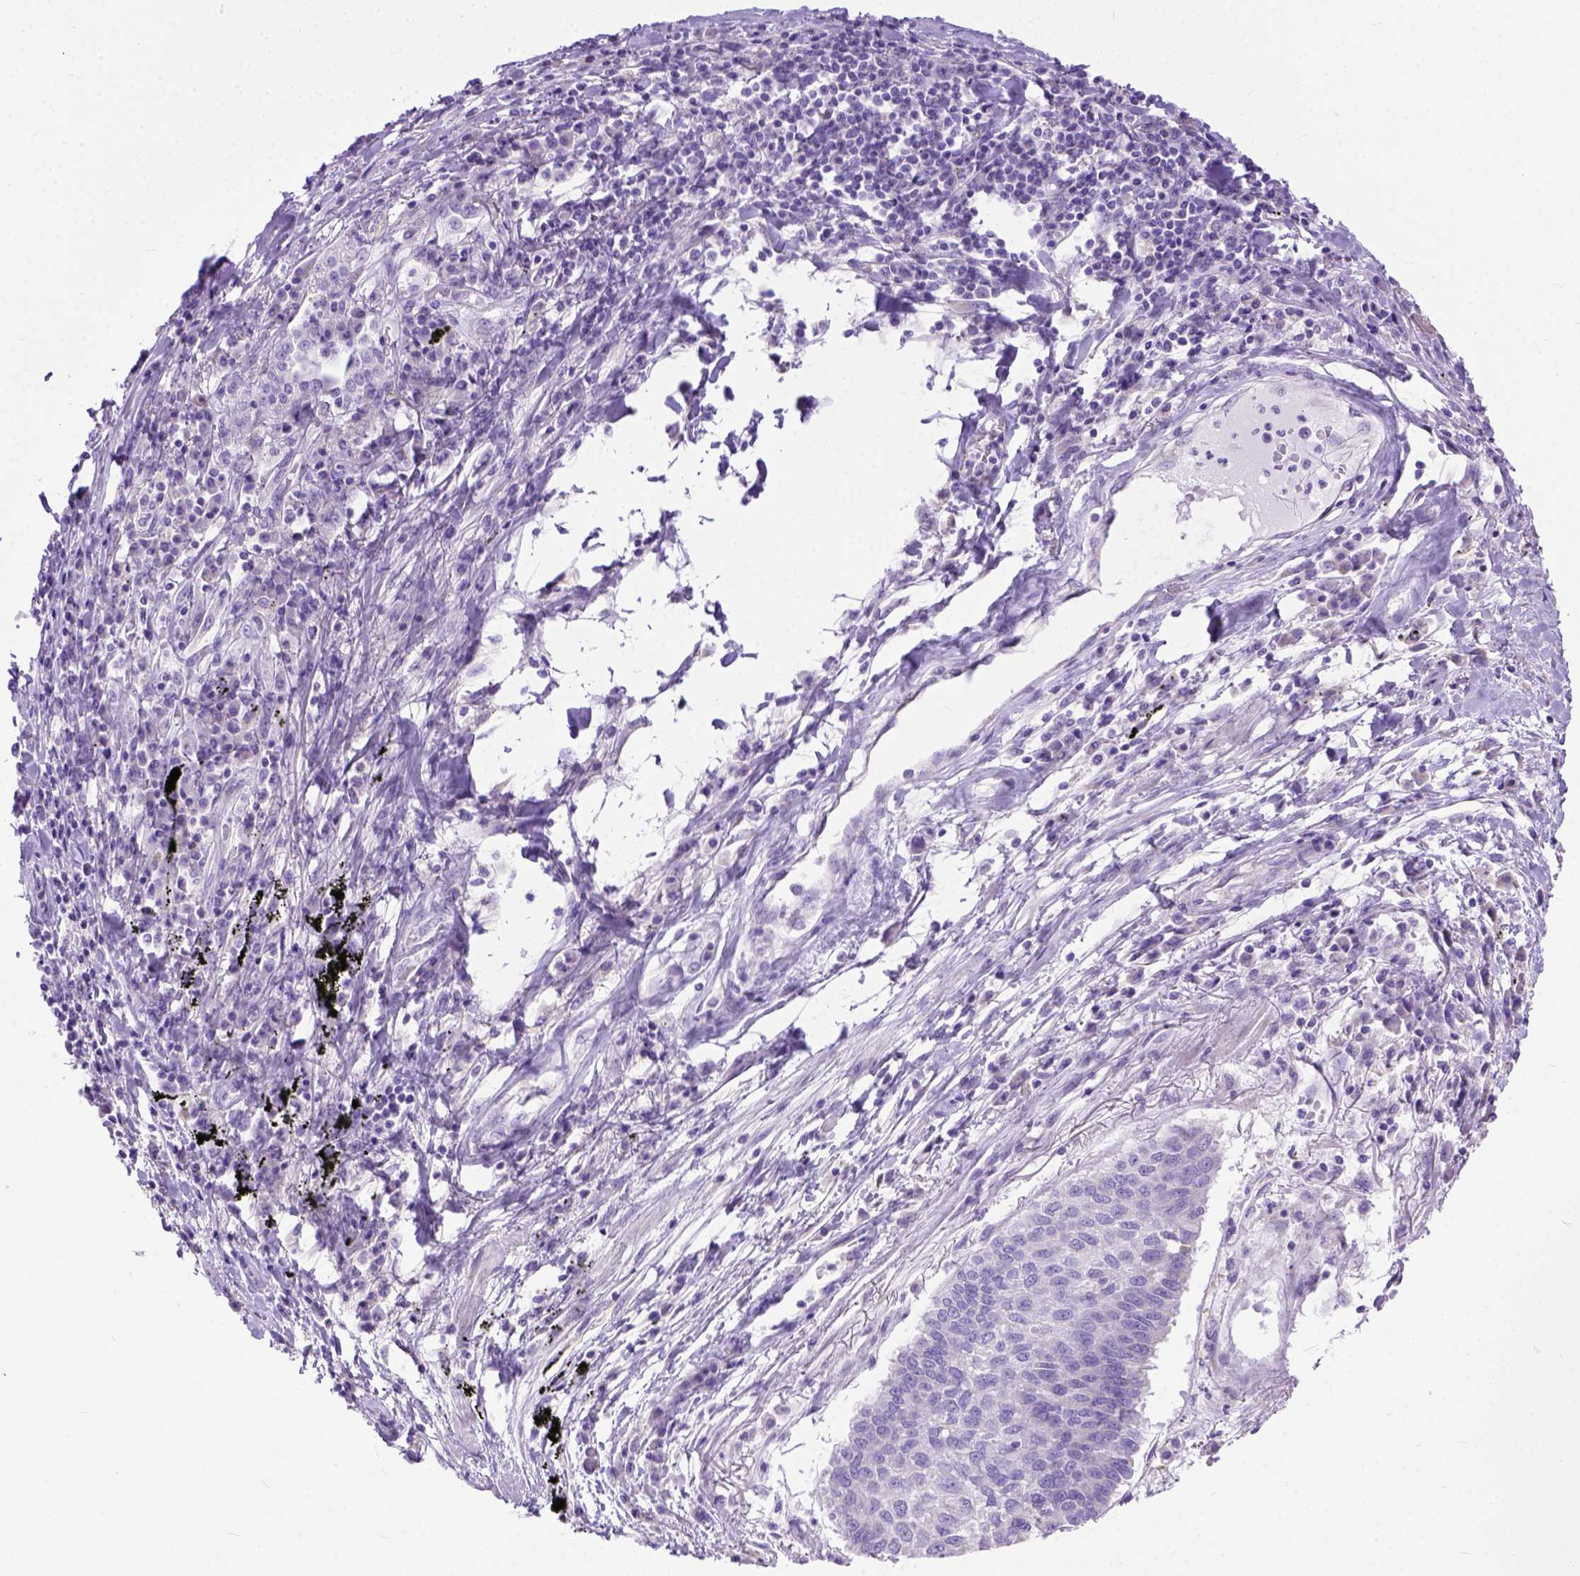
{"staining": {"intensity": "negative", "quantity": "none", "location": "none"}, "tissue": "lung cancer", "cell_type": "Tumor cells", "image_type": "cancer", "snomed": [{"axis": "morphology", "description": "Squamous cell carcinoma, NOS"}, {"axis": "topography", "description": "Lung"}], "caption": "High power microscopy image of an IHC photomicrograph of lung squamous cell carcinoma, revealing no significant staining in tumor cells.", "gene": "ODAD3", "patient": {"sex": "male", "age": 73}}